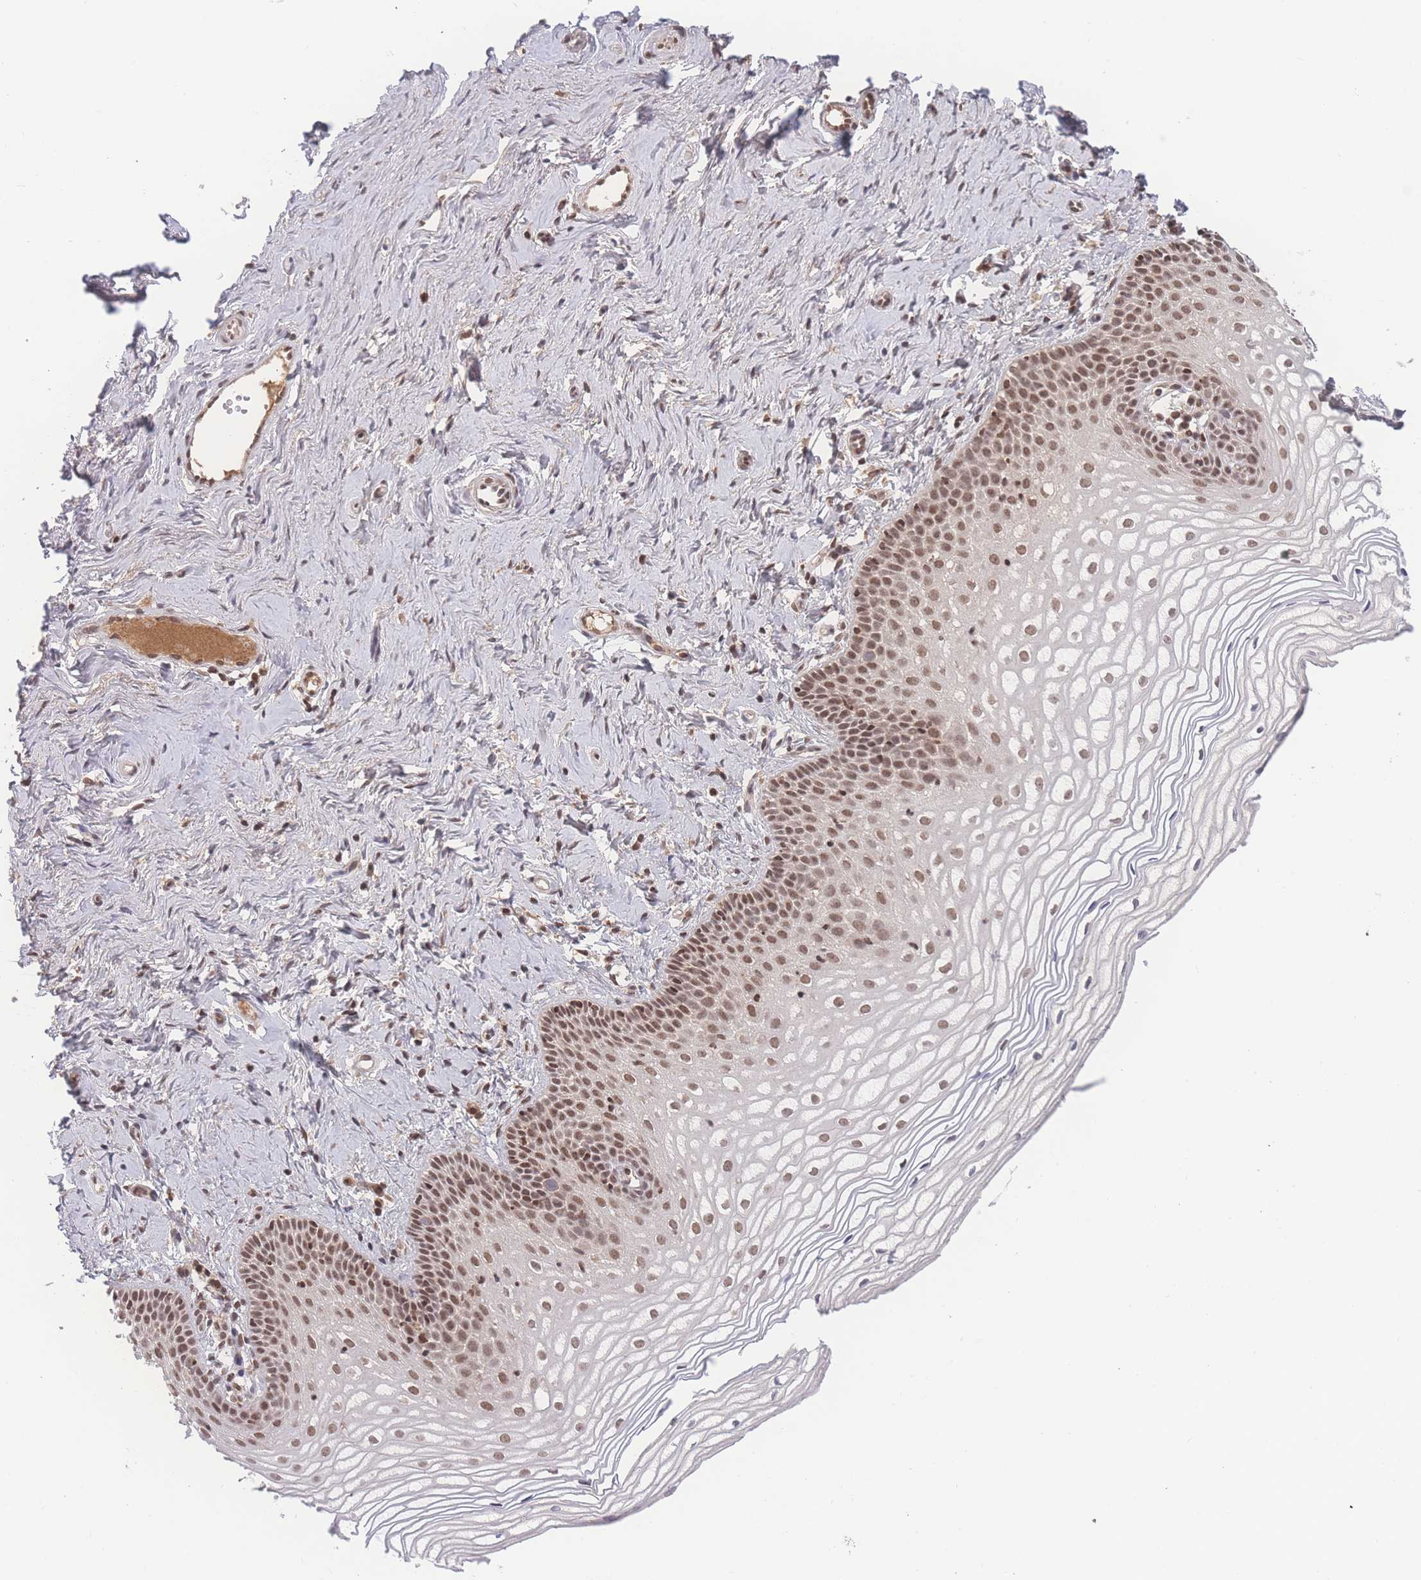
{"staining": {"intensity": "moderate", "quantity": ">75%", "location": "nuclear"}, "tissue": "vagina", "cell_type": "Squamous epithelial cells", "image_type": "normal", "snomed": [{"axis": "morphology", "description": "Normal tissue, NOS"}, {"axis": "topography", "description": "Vagina"}], "caption": "A high-resolution photomicrograph shows immunohistochemistry (IHC) staining of benign vagina, which demonstrates moderate nuclear positivity in about >75% of squamous epithelial cells. Using DAB (3,3'-diaminobenzidine) (brown) and hematoxylin (blue) stains, captured at high magnification using brightfield microscopy.", "gene": "RAVER1", "patient": {"sex": "female", "age": 56}}